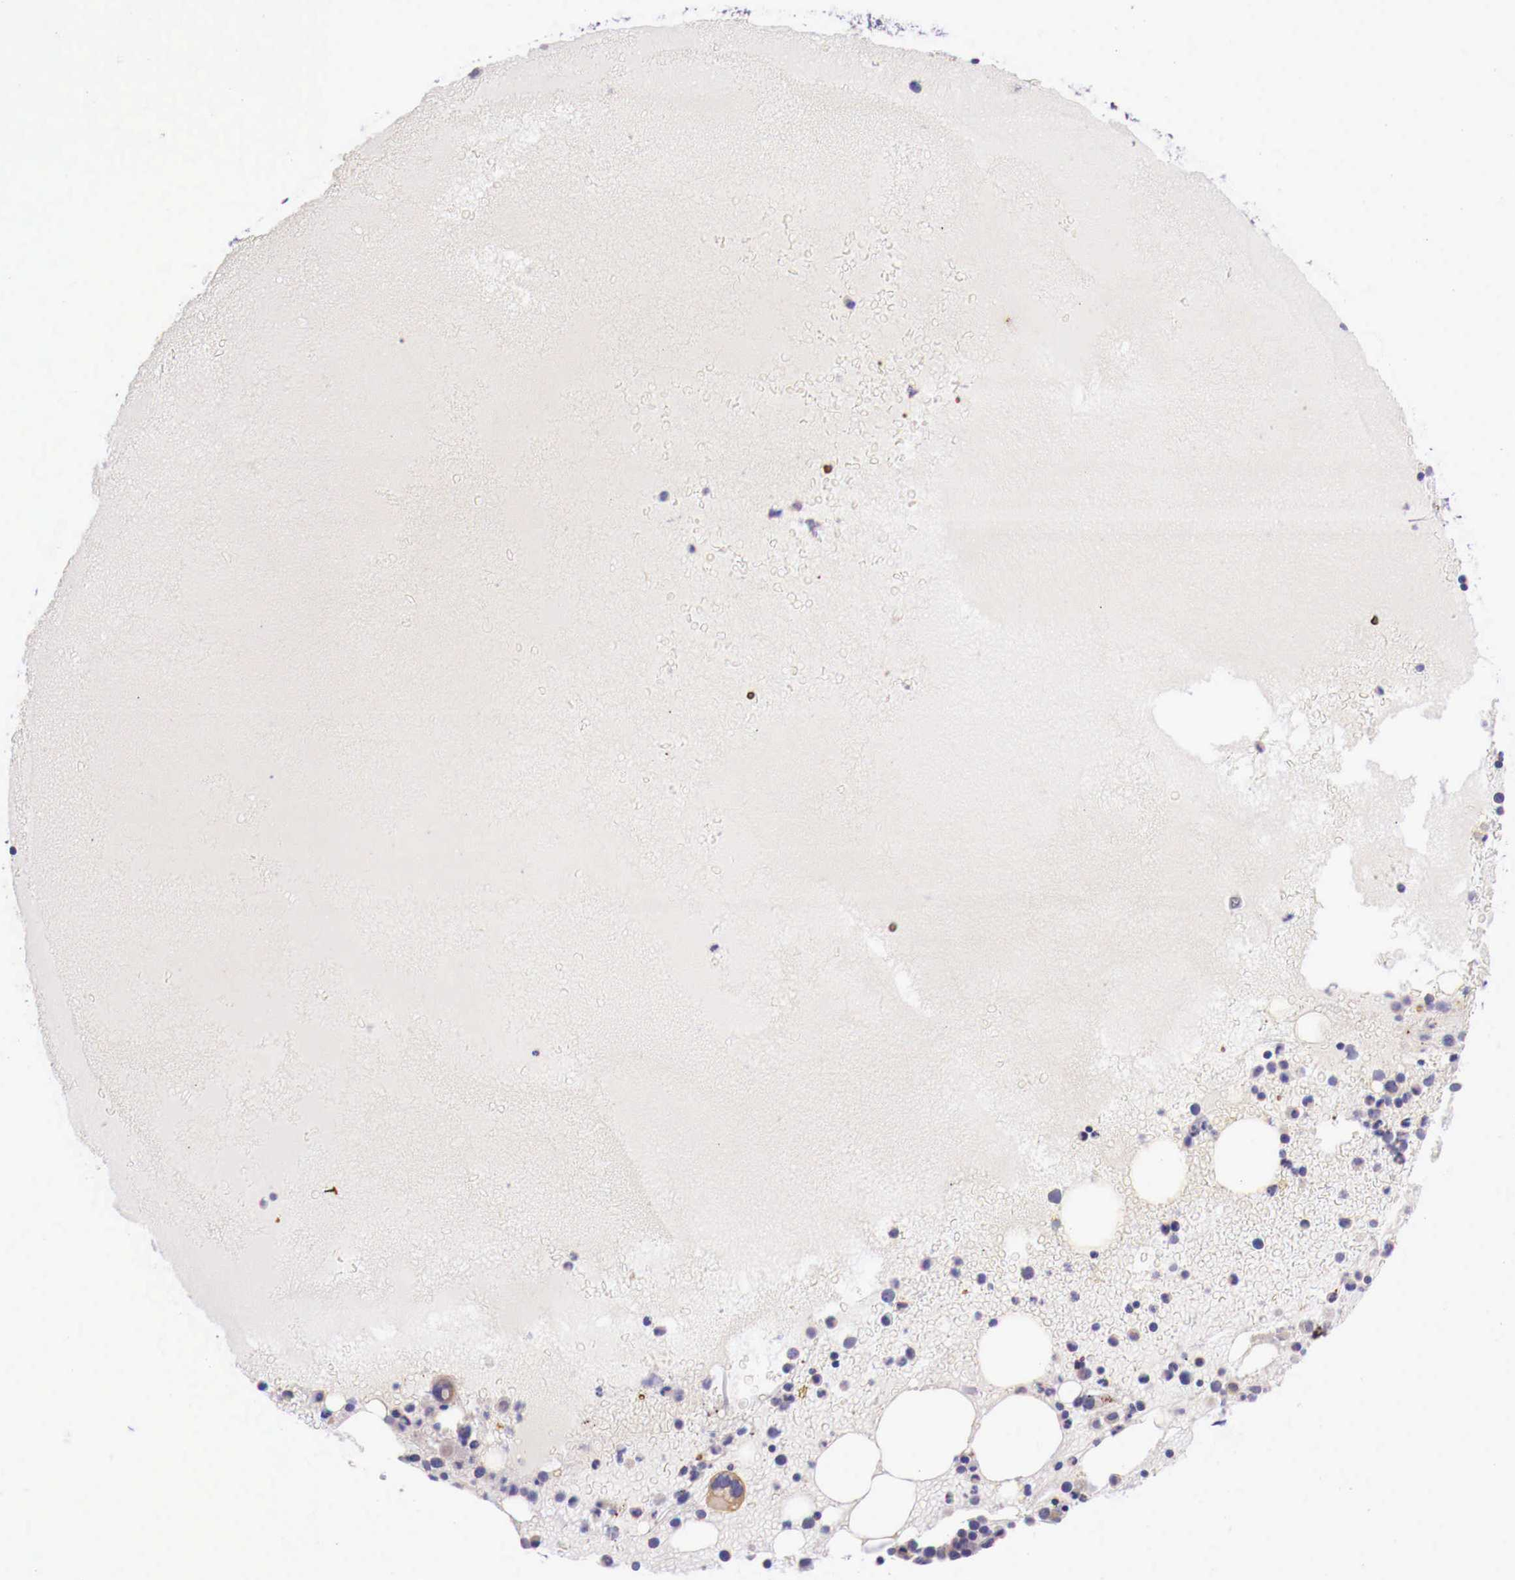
{"staining": {"intensity": "weak", "quantity": ">75%", "location": "cytoplasmic/membranous"}, "tissue": "bone marrow", "cell_type": "Hematopoietic cells", "image_type": "normal", "snomed": [{"axis": "morphology", "description": "Normal tissue, NOS"}, {"axis": "topography", "description": "Bone marrow"}], "caption": "Immunohistochemistry micrograph of normal bone marrow: human bone marrow stained using IHC shows low levels of weak protein expression localized specifically in the cytoplasmic/membranous of hematopoietic cells, appearing as a cytoplasmic/membranous brown color.", "gene": "GRIPAP1", "patient": {"sex": "female", "age": 74}}